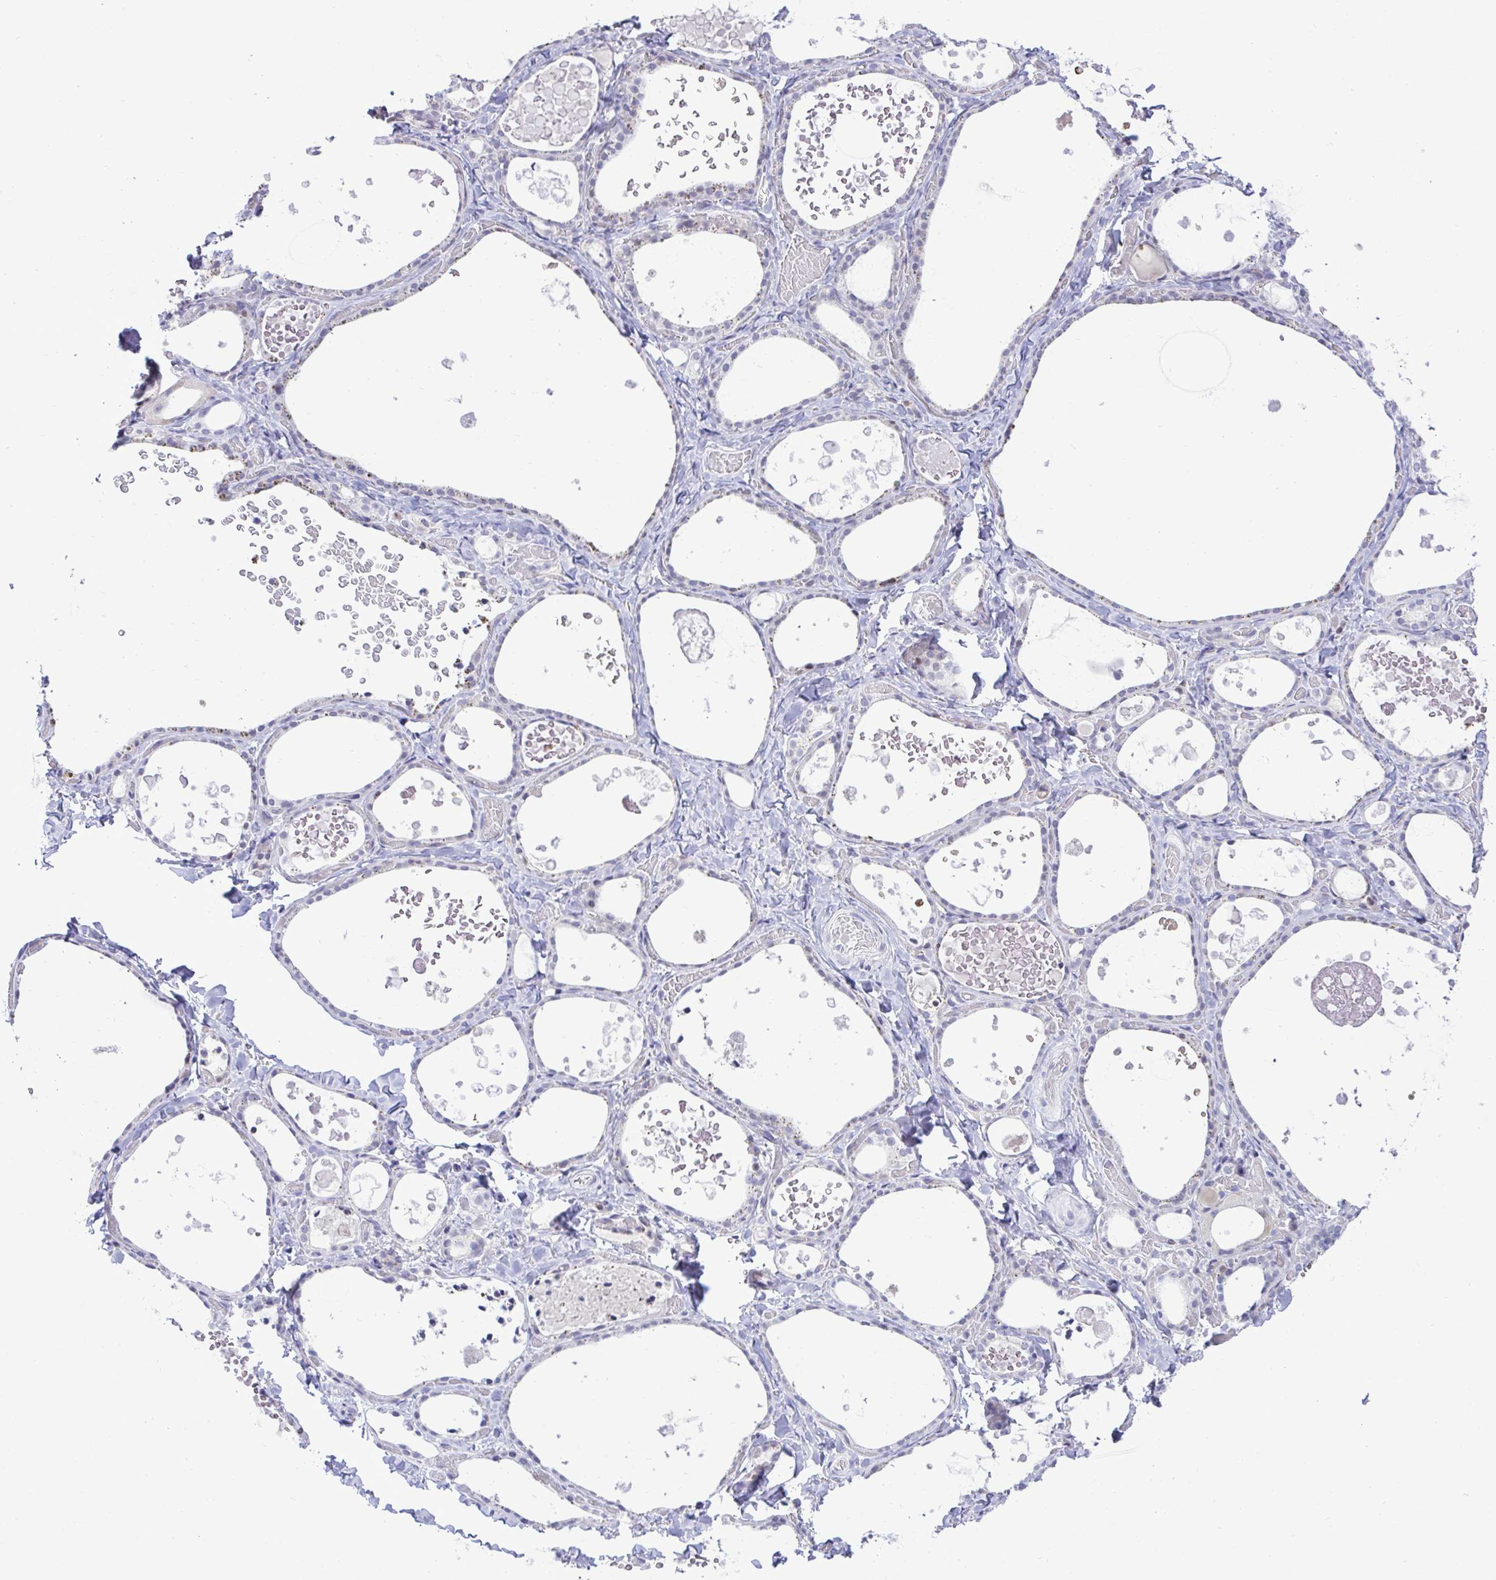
{"staining": {"intensity": "negative", "quantity": "none", "location": "none"}, "tissue": "thyroid gland", "cell_type": "Glandular cells", "image_type": "normal", "snomed": [{"axis": "morphology", "description": "Normal tissue, NOS"}, {"axis": "topography", "description": "Thyroid gland"}], "caption": "Histopathology image shows no significant protein expression in glandular cells of normal thyroid gland.", "gene": "EPOP", "patient": {"sex": "female", "age": 56}}